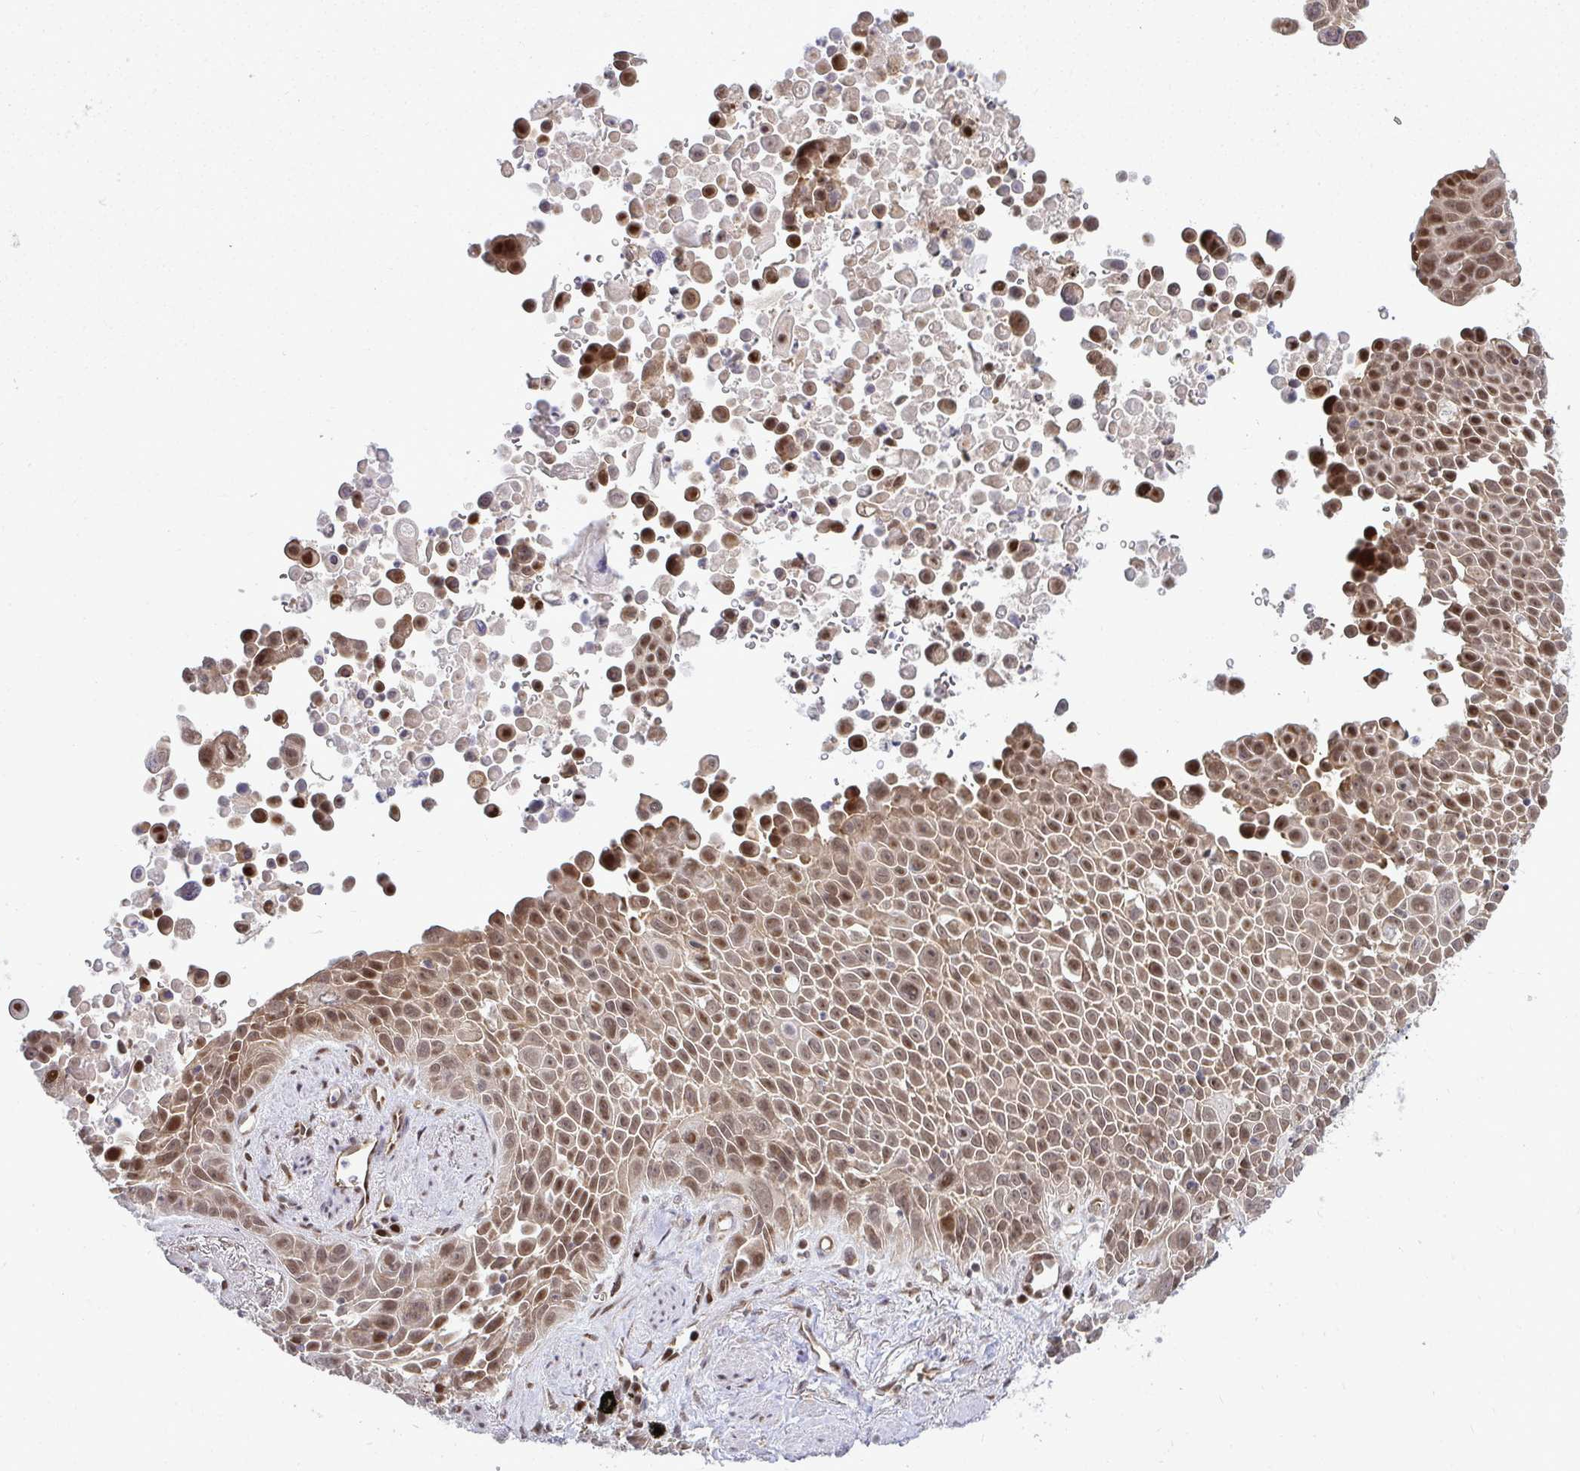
{"staining": {"intensity": "moderate", "quantity": ">75%", "location": "nuclear"}, "tissue": "lung cancer", "cell_type": "Tumor cells", "image_type": "cancer", "snomed": [{"axis": "morphology", "description": "Squamous cell carcinoma, NOS"}, {"axis": "morphology", "description": "Squamous cell carcinoma, metastatic, NOS"}, {"axis": "topography", "description": "Lymph node"}, {"axis": "topography", "description": "Lung"}], "caption": "Moderate nuclear expression is appreciated in about >75% of tumor cells in squamous cell carcinoma (lung). (DAB (3,3'-diaminobenzidine) IHC, brown staining for protein, blue staining for nuclei).", "gene": "PIGY", "patient": {"sex": "female", "age": 62}}